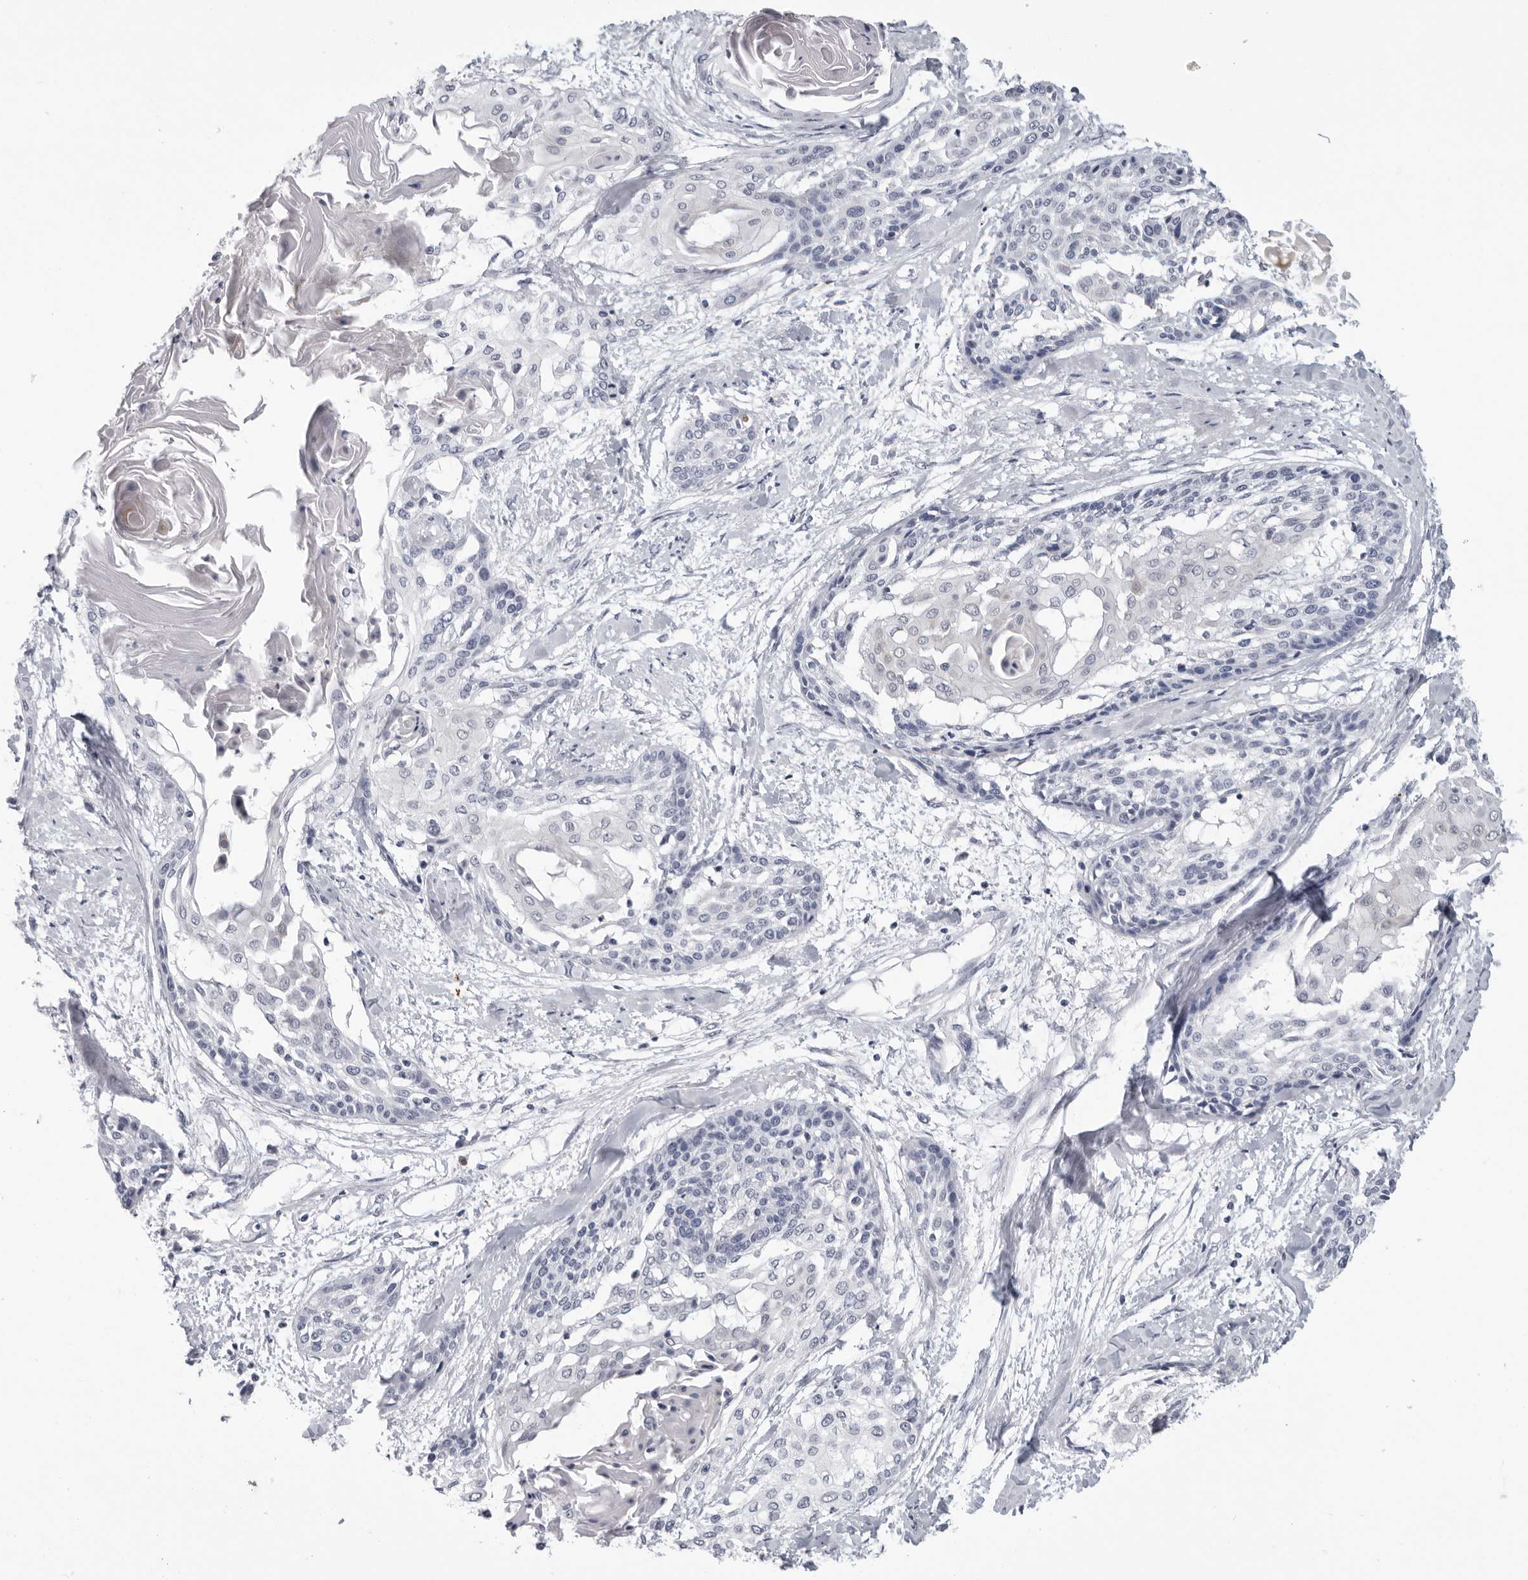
{"staining": {"intensity": "negative", "quantity": "none", "location": "none"}, "tissue": "cervical cancer", "cell_type": "Tumor cells", "image_type": "cancer", "snomed": [{"axis": "morphology", "description": "Squamous cell carcinoma, NOS"}, {"axis": "topography", "description": "Cervix"}], "caption": "Histopathology image shows no significant protein positivity in tumor cells of squamous cell carcinoma (cervical).", "gene": "ZNF502", "patient": {"sex": "female", "age": 57}}